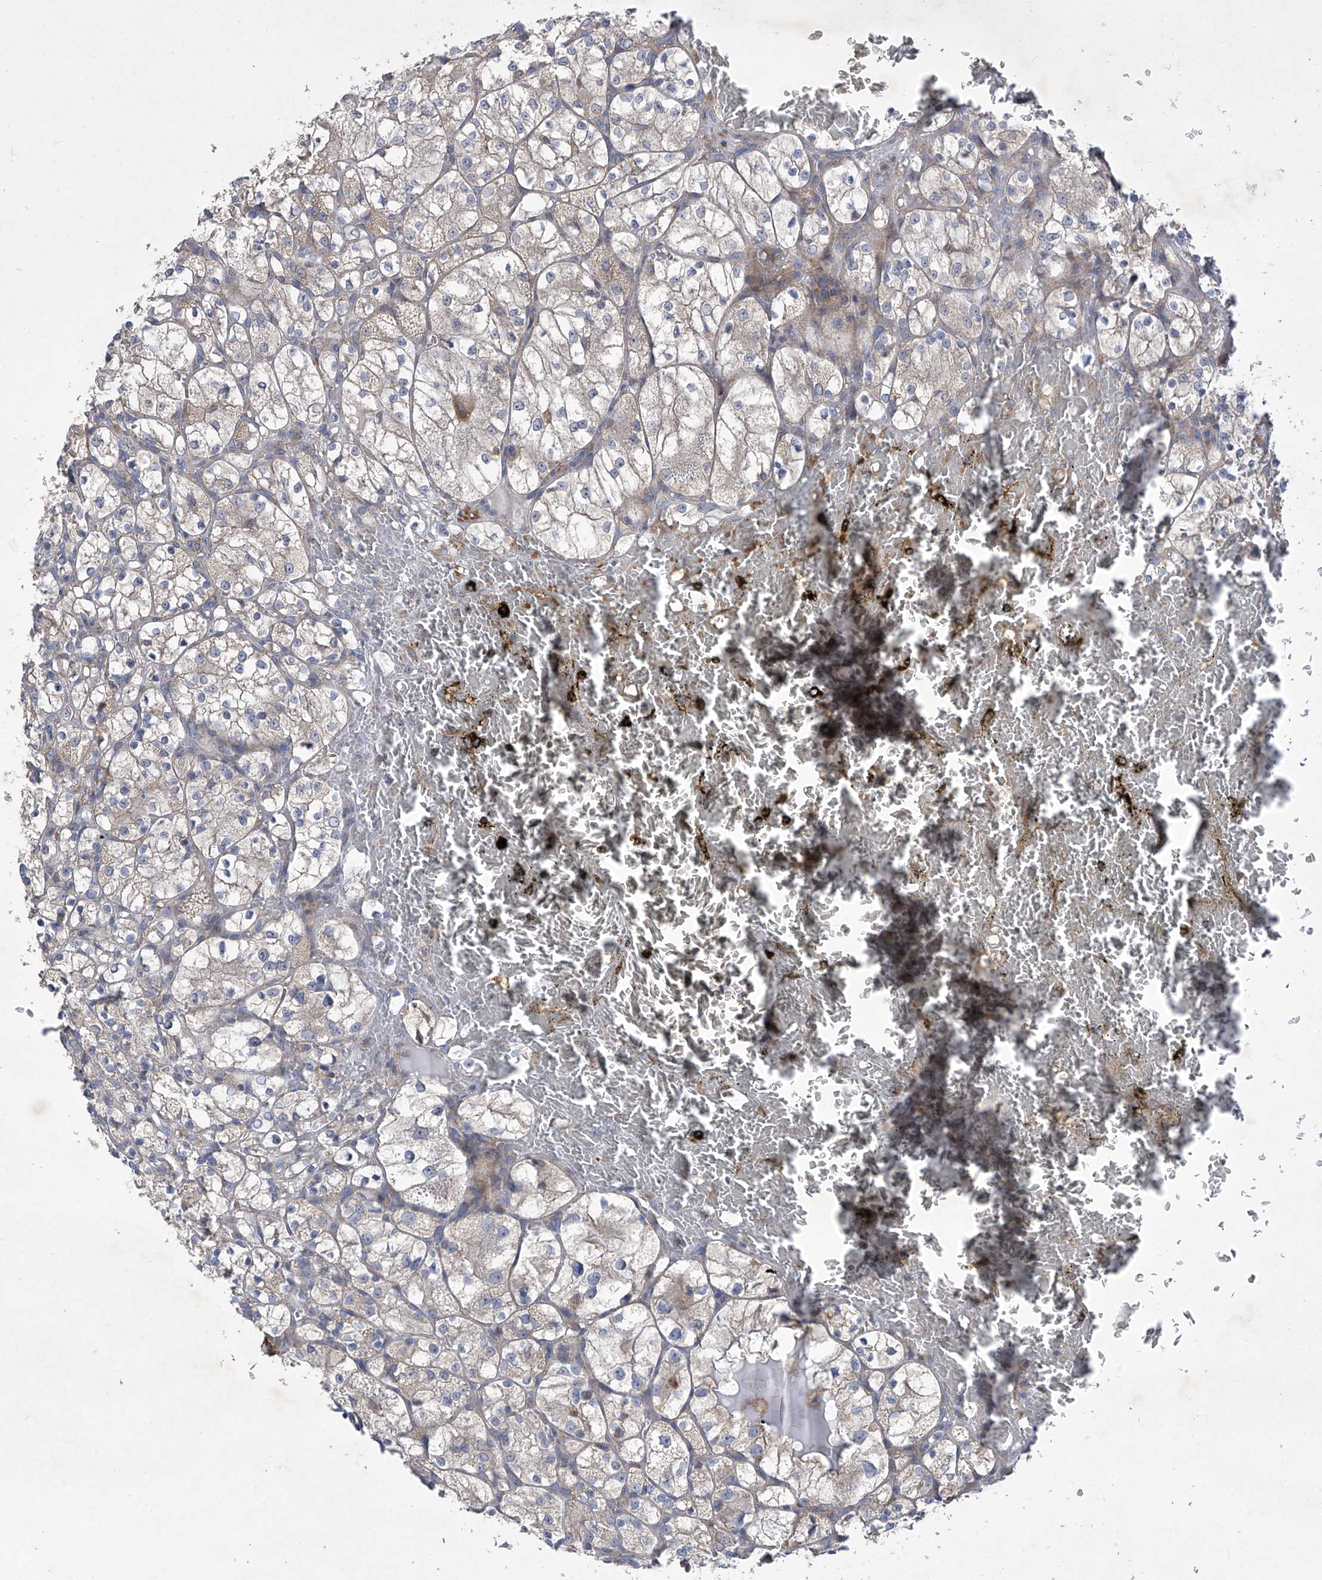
{"staining": {"intensity": "negative", "quantity": "none", "location": "none"}, "tissue": "renal cancer", "cell_type": "Tumor cells", "image_type": "cancer", "snomed": [{"axis": "morphology", "description": "Adenocarcinoma, NOS"}, {"axis": "topography", "description": "Kidney"}], "caption": "Immunohistochemical staining of human renal cancer demonstrates no significant expression in tumor cells.", "gene": "COQ3", "patient": {"sex": "female", "age": 69}}